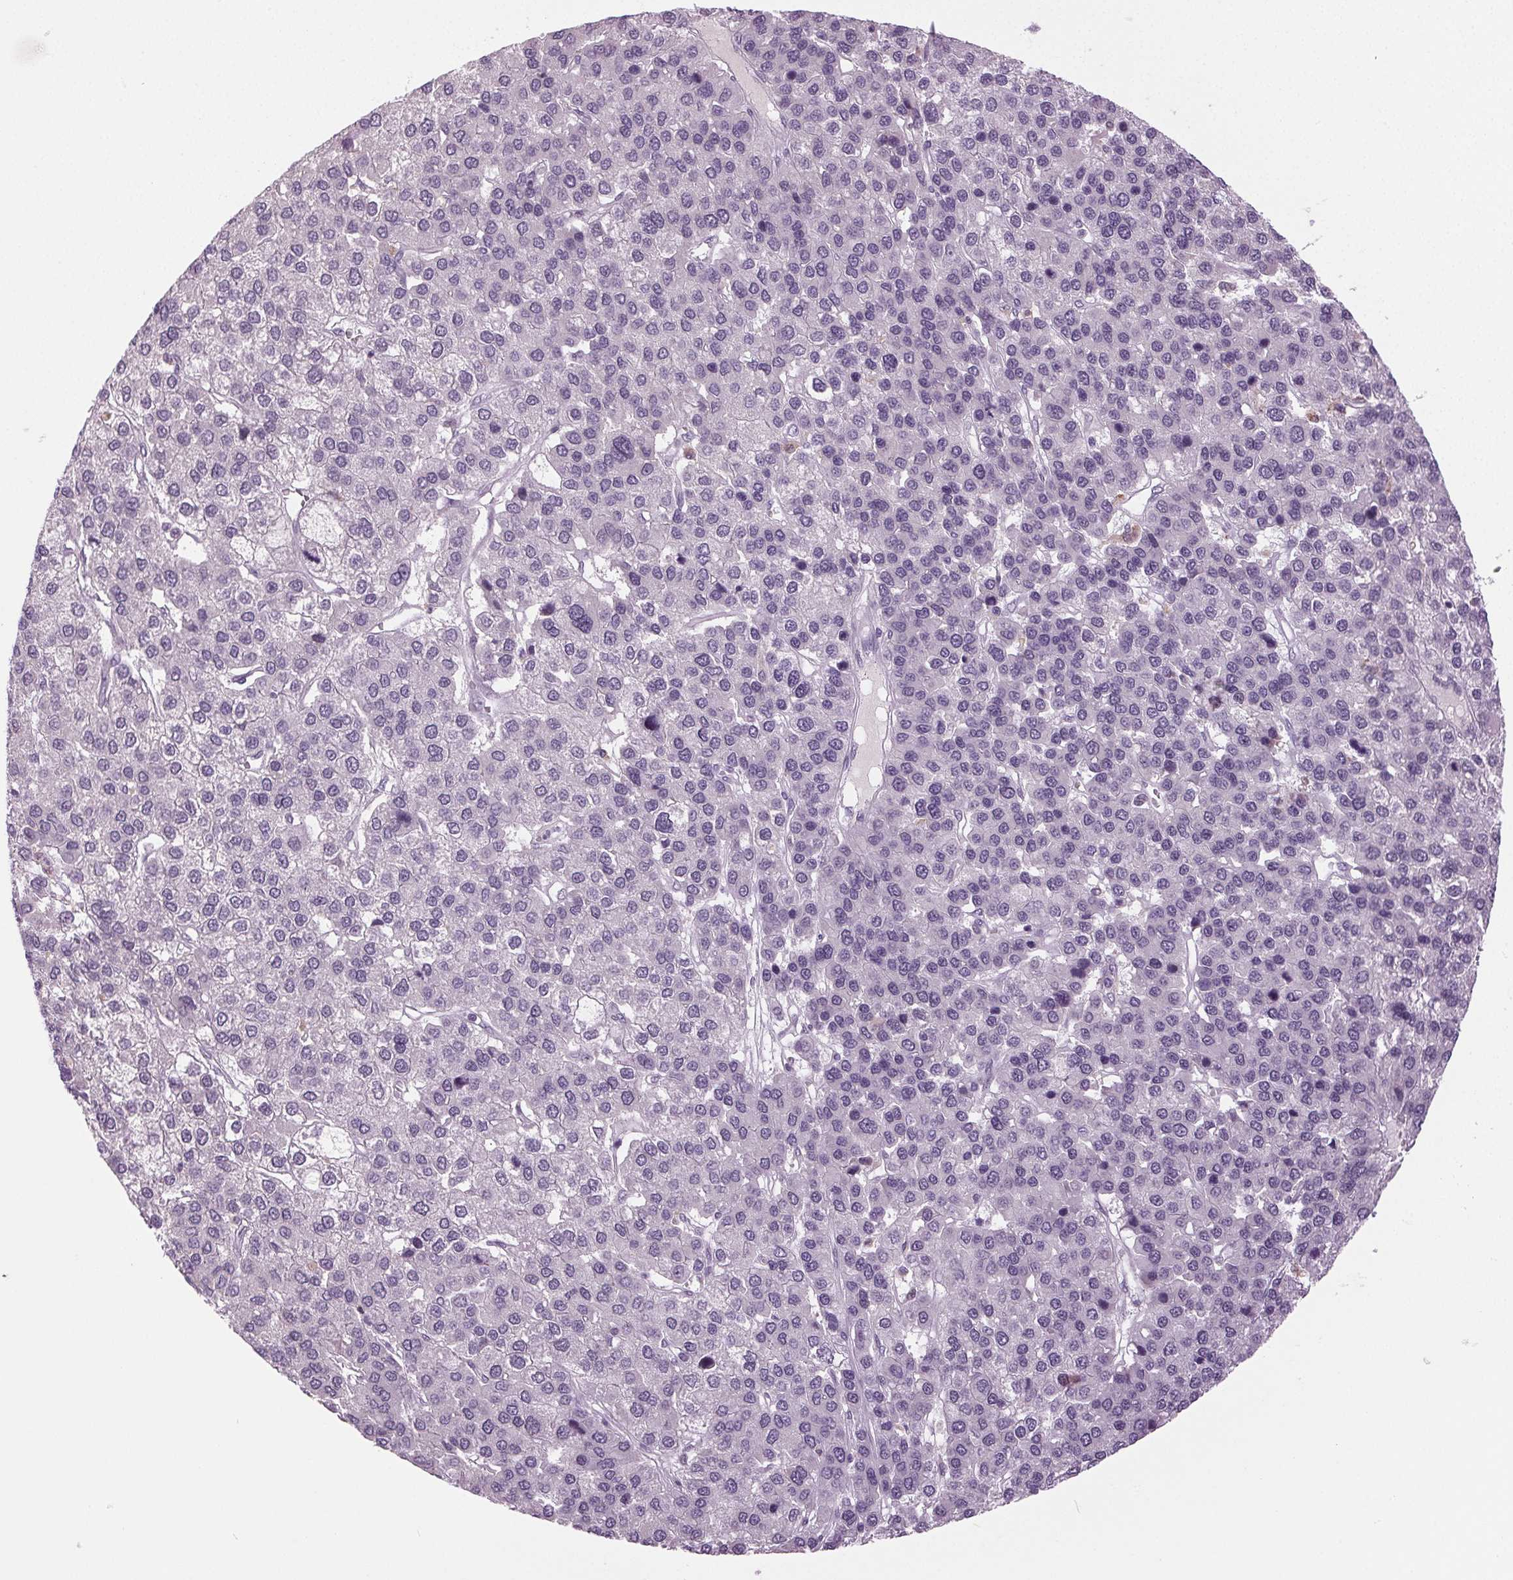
{"staining": {"intensity": "negative", "quantity": "none", "location": "none"}, "tissue": "liver cancer", "cell_type": "Tumor cells", "image_type": "cancer", "snomed": [{"axis": "morphology", "description": "Carcinoma, Hepatocellular, NOS"}, {"axis": "topography", "description": "Liver"}], "caption": "This is an immunohistochemistry (IHC) image of liver cancer. There is no staining in tumor cells.", "gene": "DNAH12", "patient": {"sex": "female", "age": 41}}